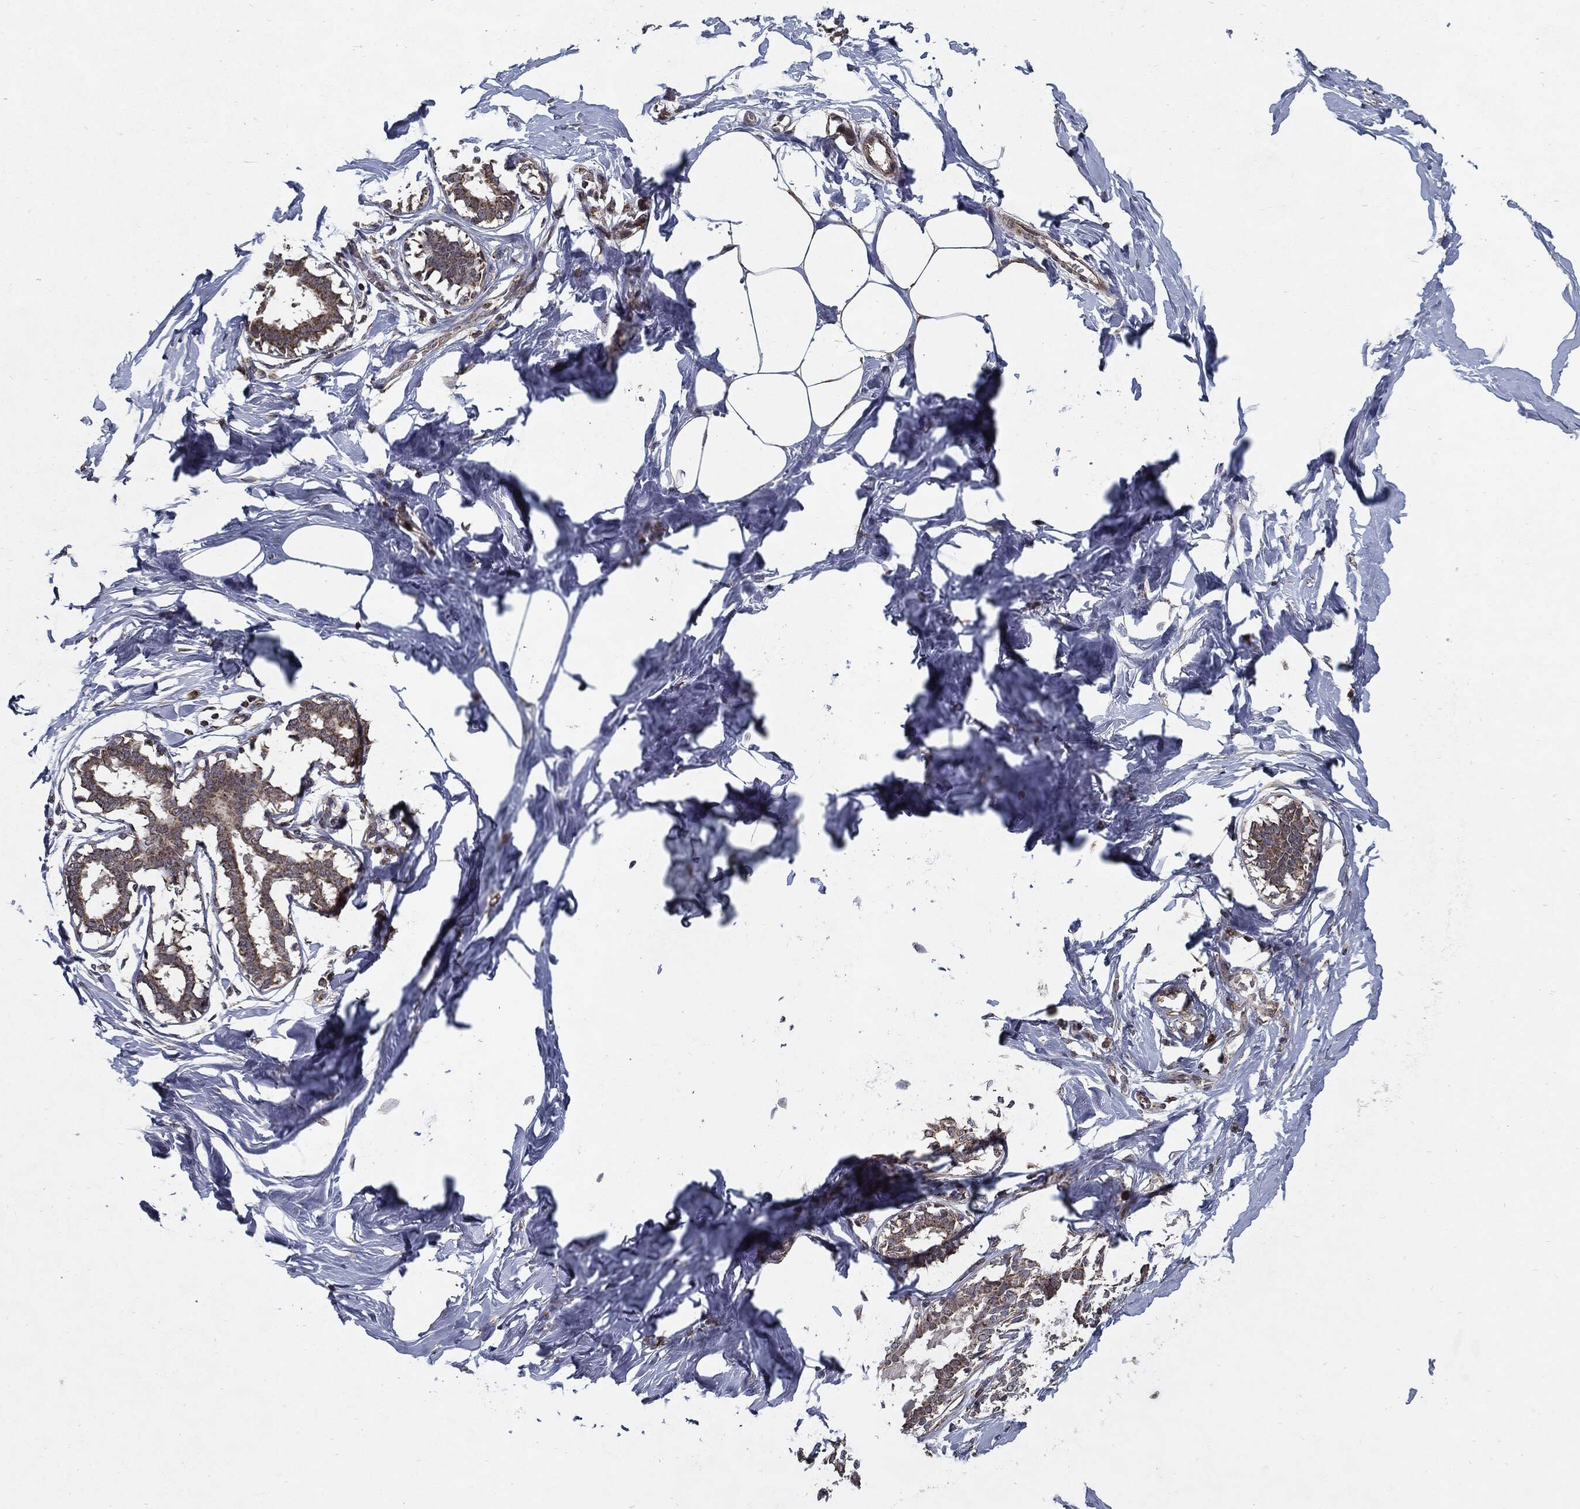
{"staining": {"intensity": "negative", "quantity": "none", "location": "none"}, "tissue": "breast", "cell_type": "Adipocytes", "image_type": "normal", "snomed": [{"axis": "morphology", "description": "Normal tissue, NOS"}, {"axis": "morphology", "description": "Lobular carcinoma, in situ"}, {"axis": "topography", "description": "Breast"}], "caption": "DAB immunohistochemical staining of benign human breast exhibits no significant expression in adipocytes.", "gene": "HDAC5", "patient": {"sex": "female", "age": 35}}